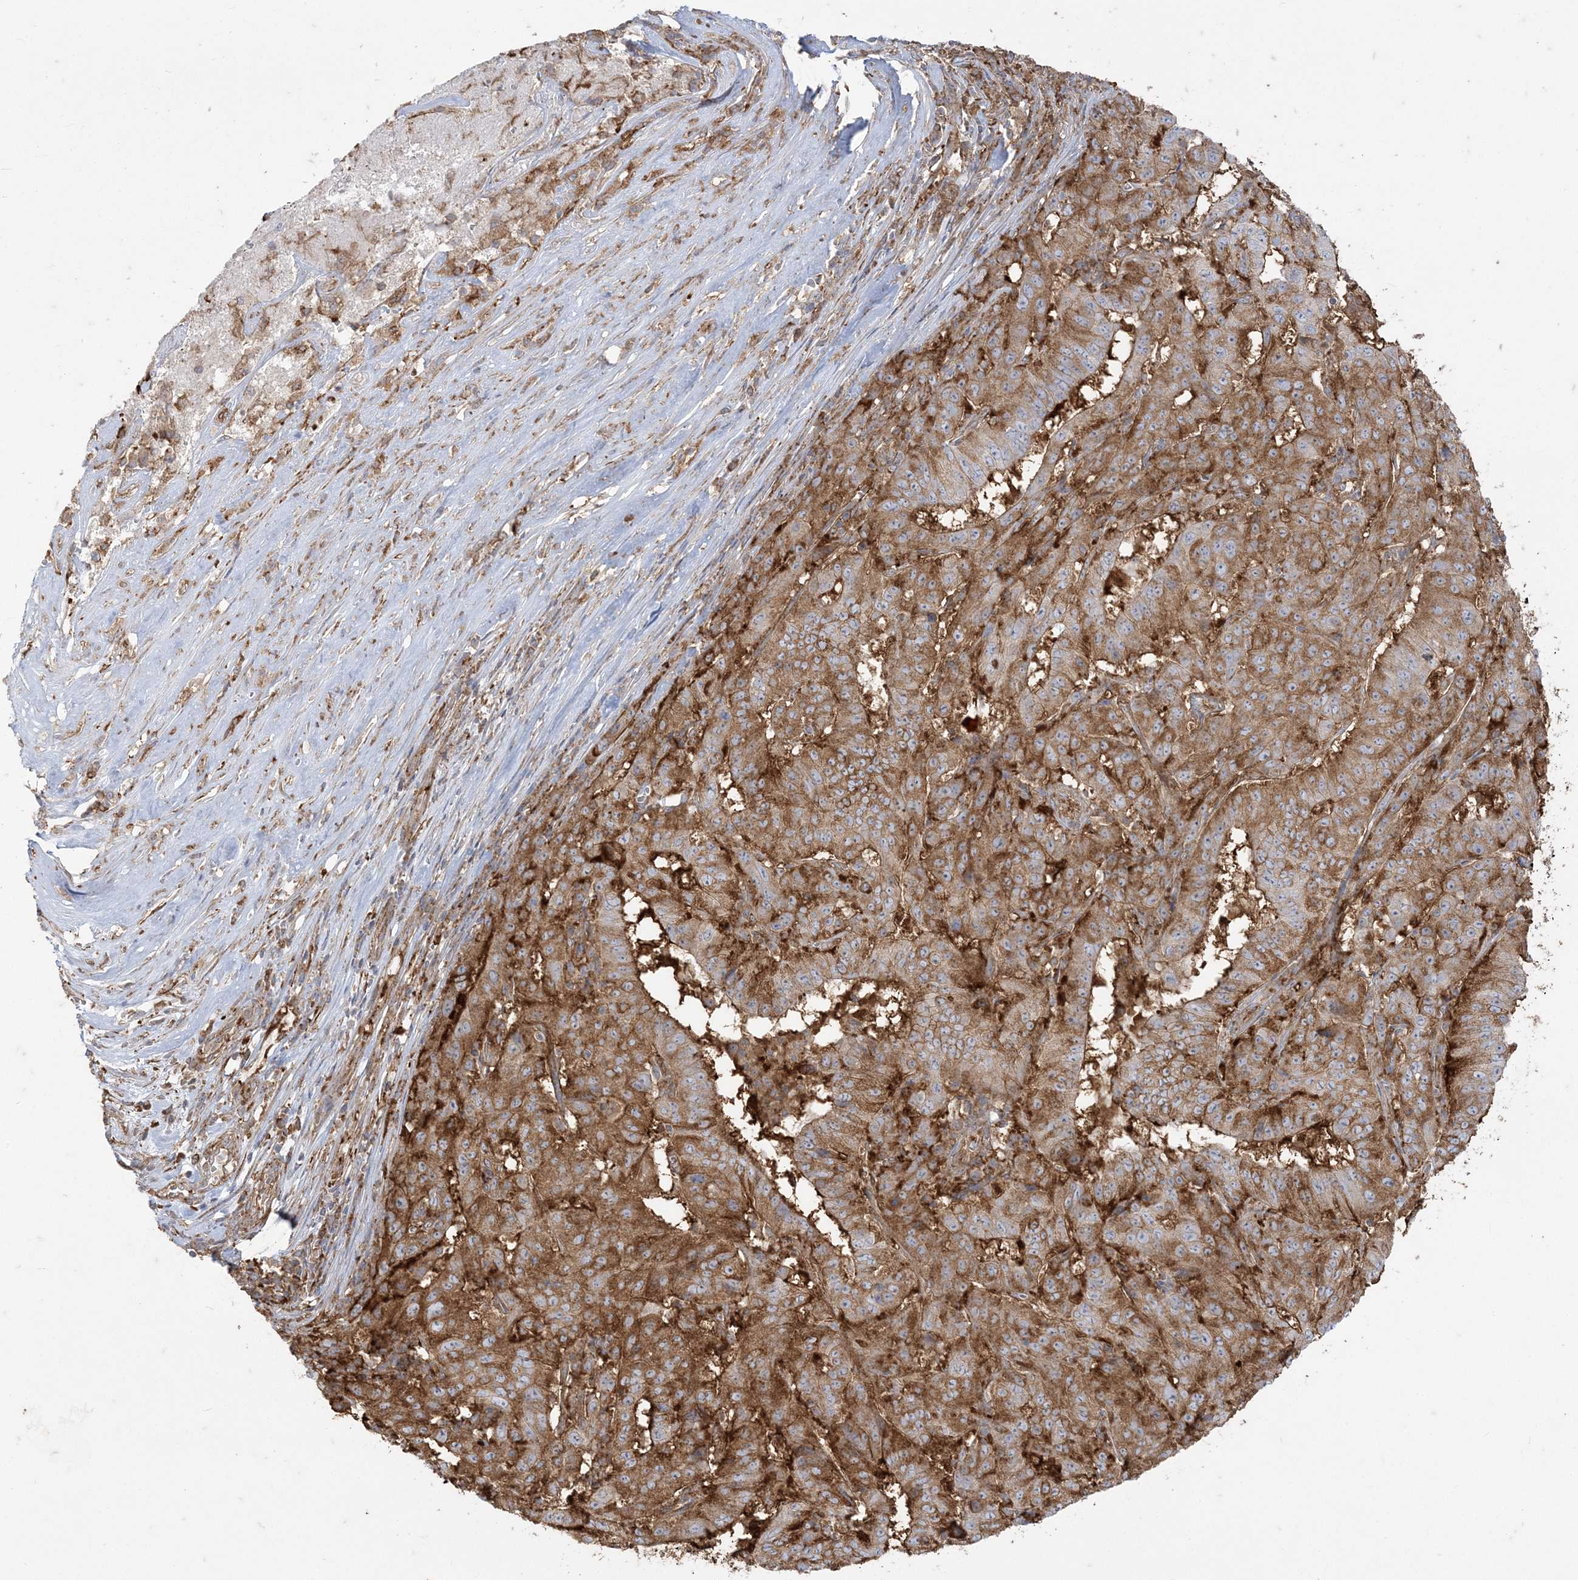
{"staining": {"intensity": "moderate", "quantity": ">75%", "location": "cytoplasmic/membranous"}, "tissue": "pancreatic cancer", "cell_type": "Tumor cells", "image_type": "cancer", "snomed": [{"axis": "morphology", "description": "Adenocarcinoma, NOS"}, {"axis": "topography", "description": "Pancreas"}], "caption": "A micrograph of human adenocarcinoma (pancreatic) stained for a protein exhibits moderate cytoplasmic/membranous brown staining in tumor cells.", "gene": "DERL3", "patient": {"sex": "male", "age": 63}}